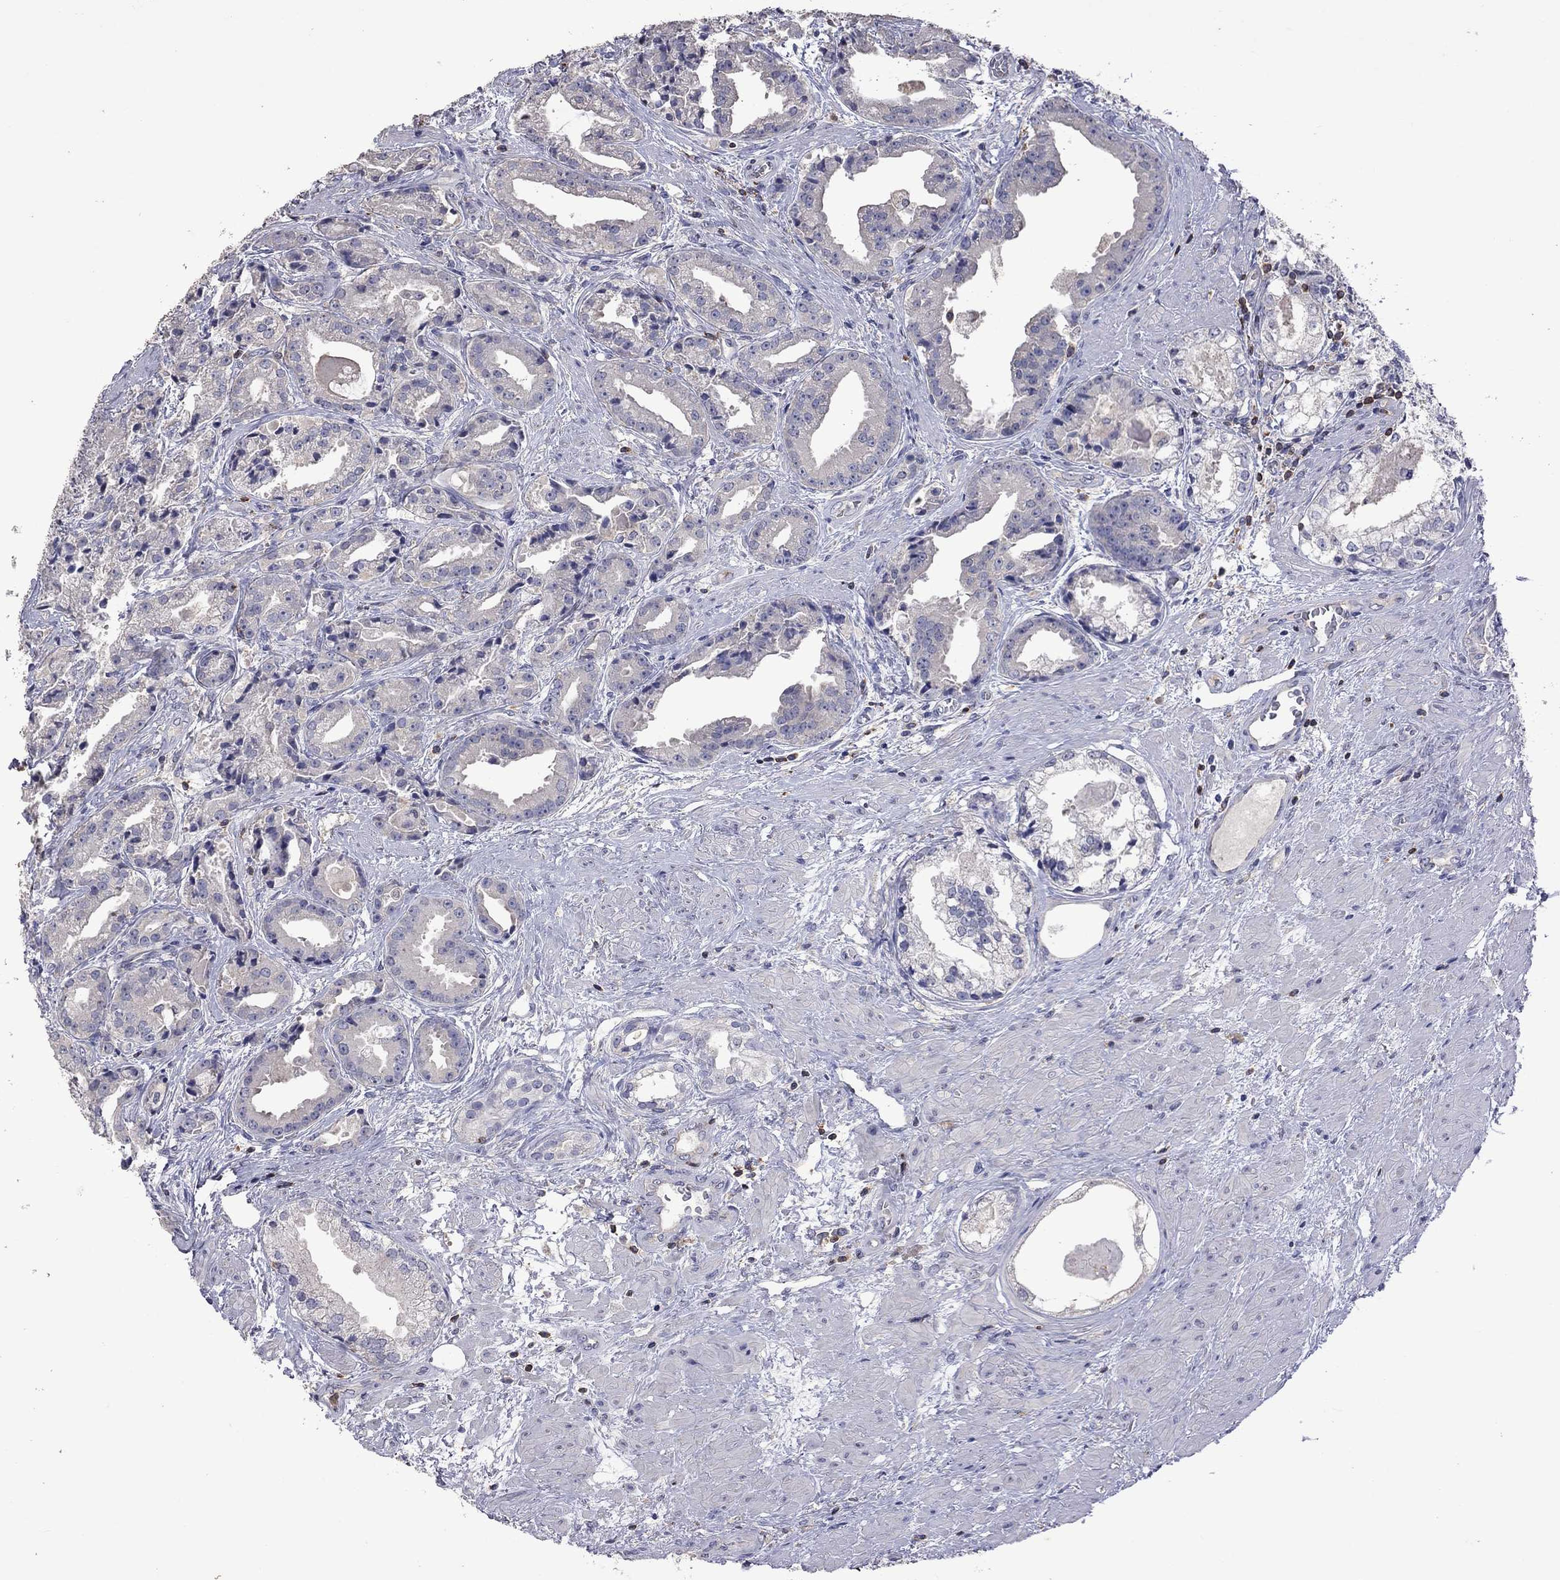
{"staining": {"intensity": "negative", "quantity": "none", "location": "none"}, "tissue": "prostate cancer", "cell_type": "Tumor cells", "image_type": "cancer", "snomed": [{"axis": "morphology", "description": "Adenocarcinoma, NOS"}, {"axis": "morphology", "description": "Adenocarcinoma, High grade"}, {"axis": "topography", "description": "Prostate"}], "caption": "Prostate adenocarcinoma (high-grade) was stained to show a protein in brown. There is no significant positivity in tumor cells.", "gene": "IPCEF1", "patient": {"sex": "male", "age": 64}}